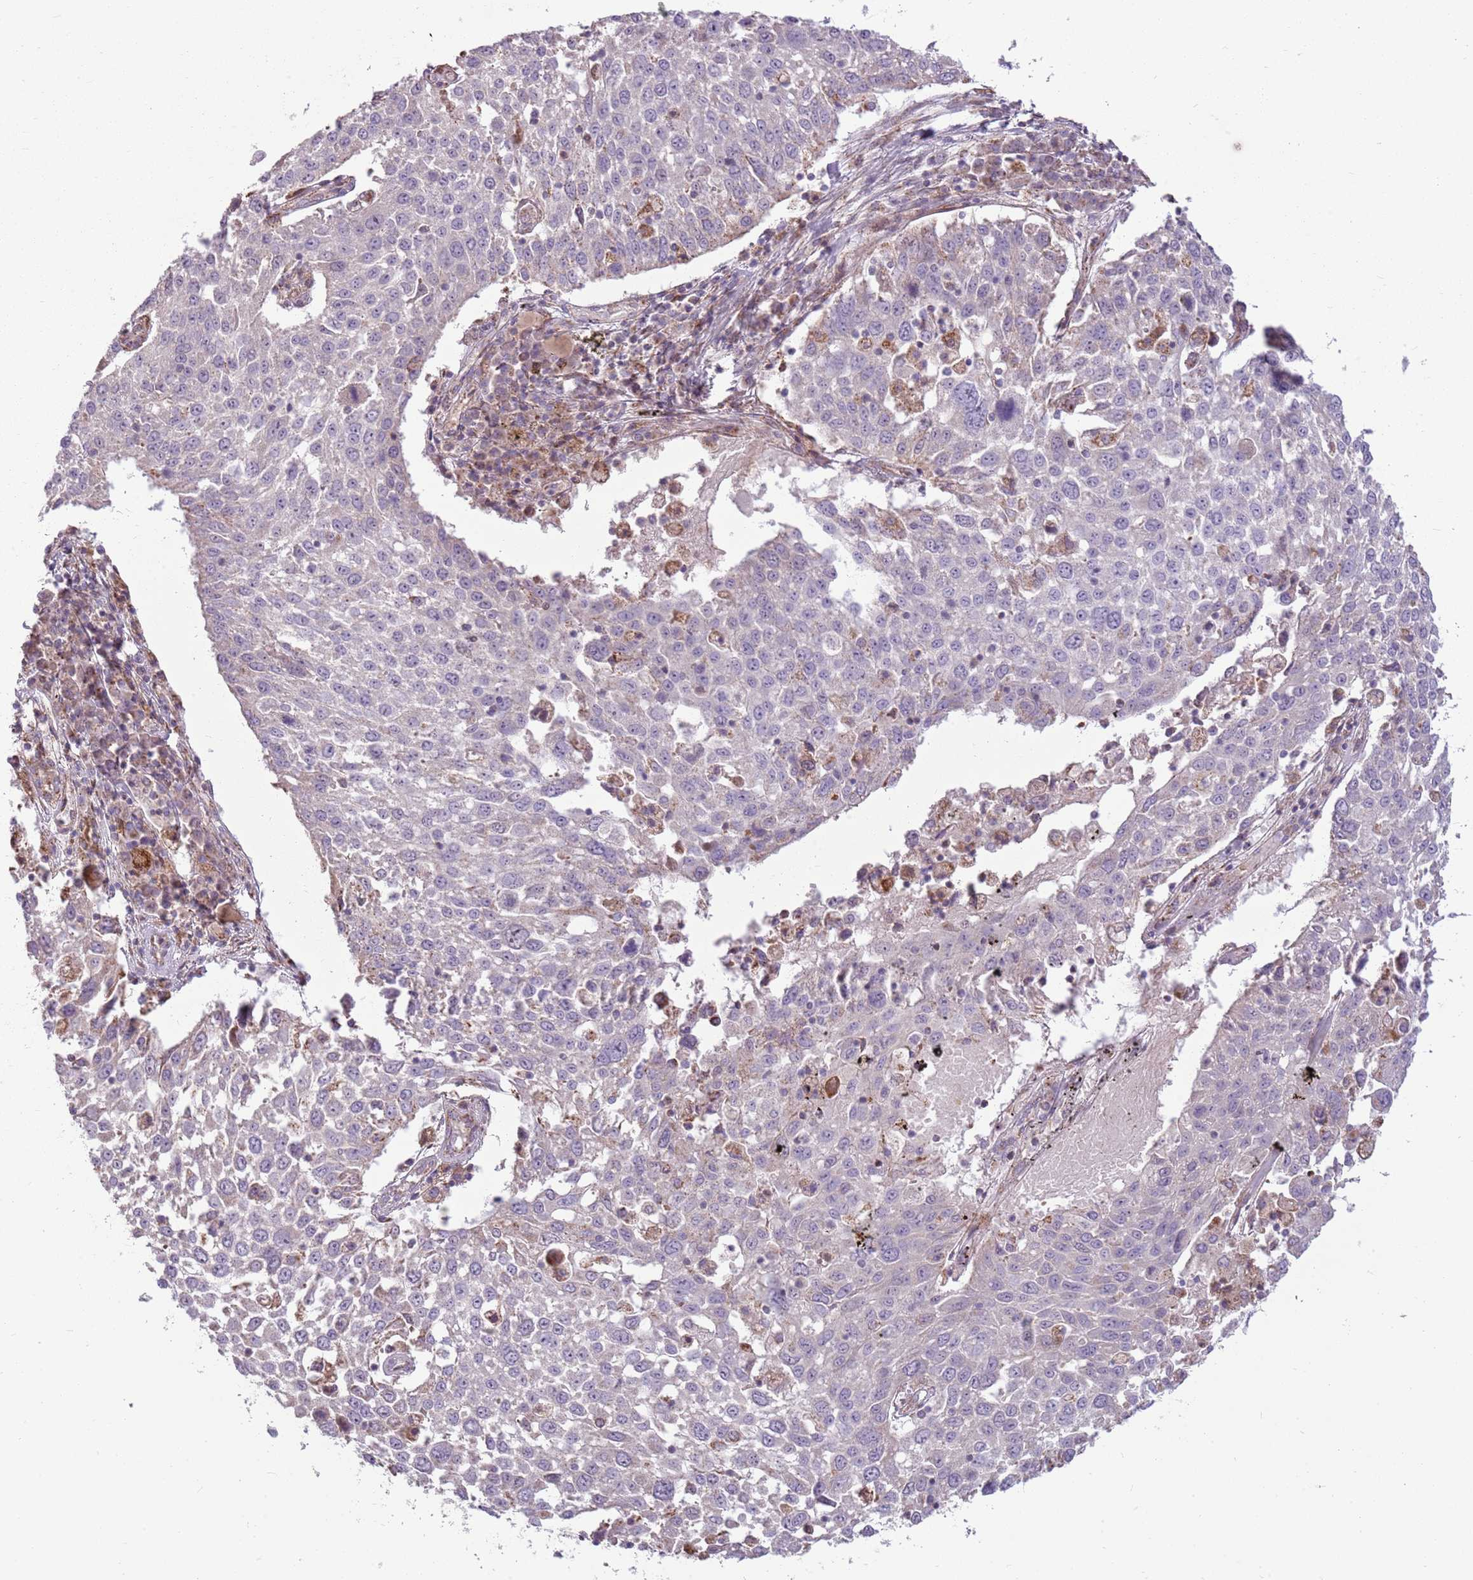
{"staining": {"intensity": "negative", "quantity": "none", "location": "none"}, "tissue": "lung cancer", "cell_type": "Tumor cells", "image_type": "cancer", "snomed": [{"axis": "morphology", "description": "Squamous cell carcinoma, NOS"}, {"axis": "topography", "description": "Lung"}], "caption": "Immunohistochemistry (IHC) histopathology image of human lung cancer stained for a protein (brown), which reveals no staining in tumor cells. (DAB (3,3'-diaminobenzidine) IHC, high magnification).", "gene": "ZNF530", "patient": {"sex": "male", "age": 65}}